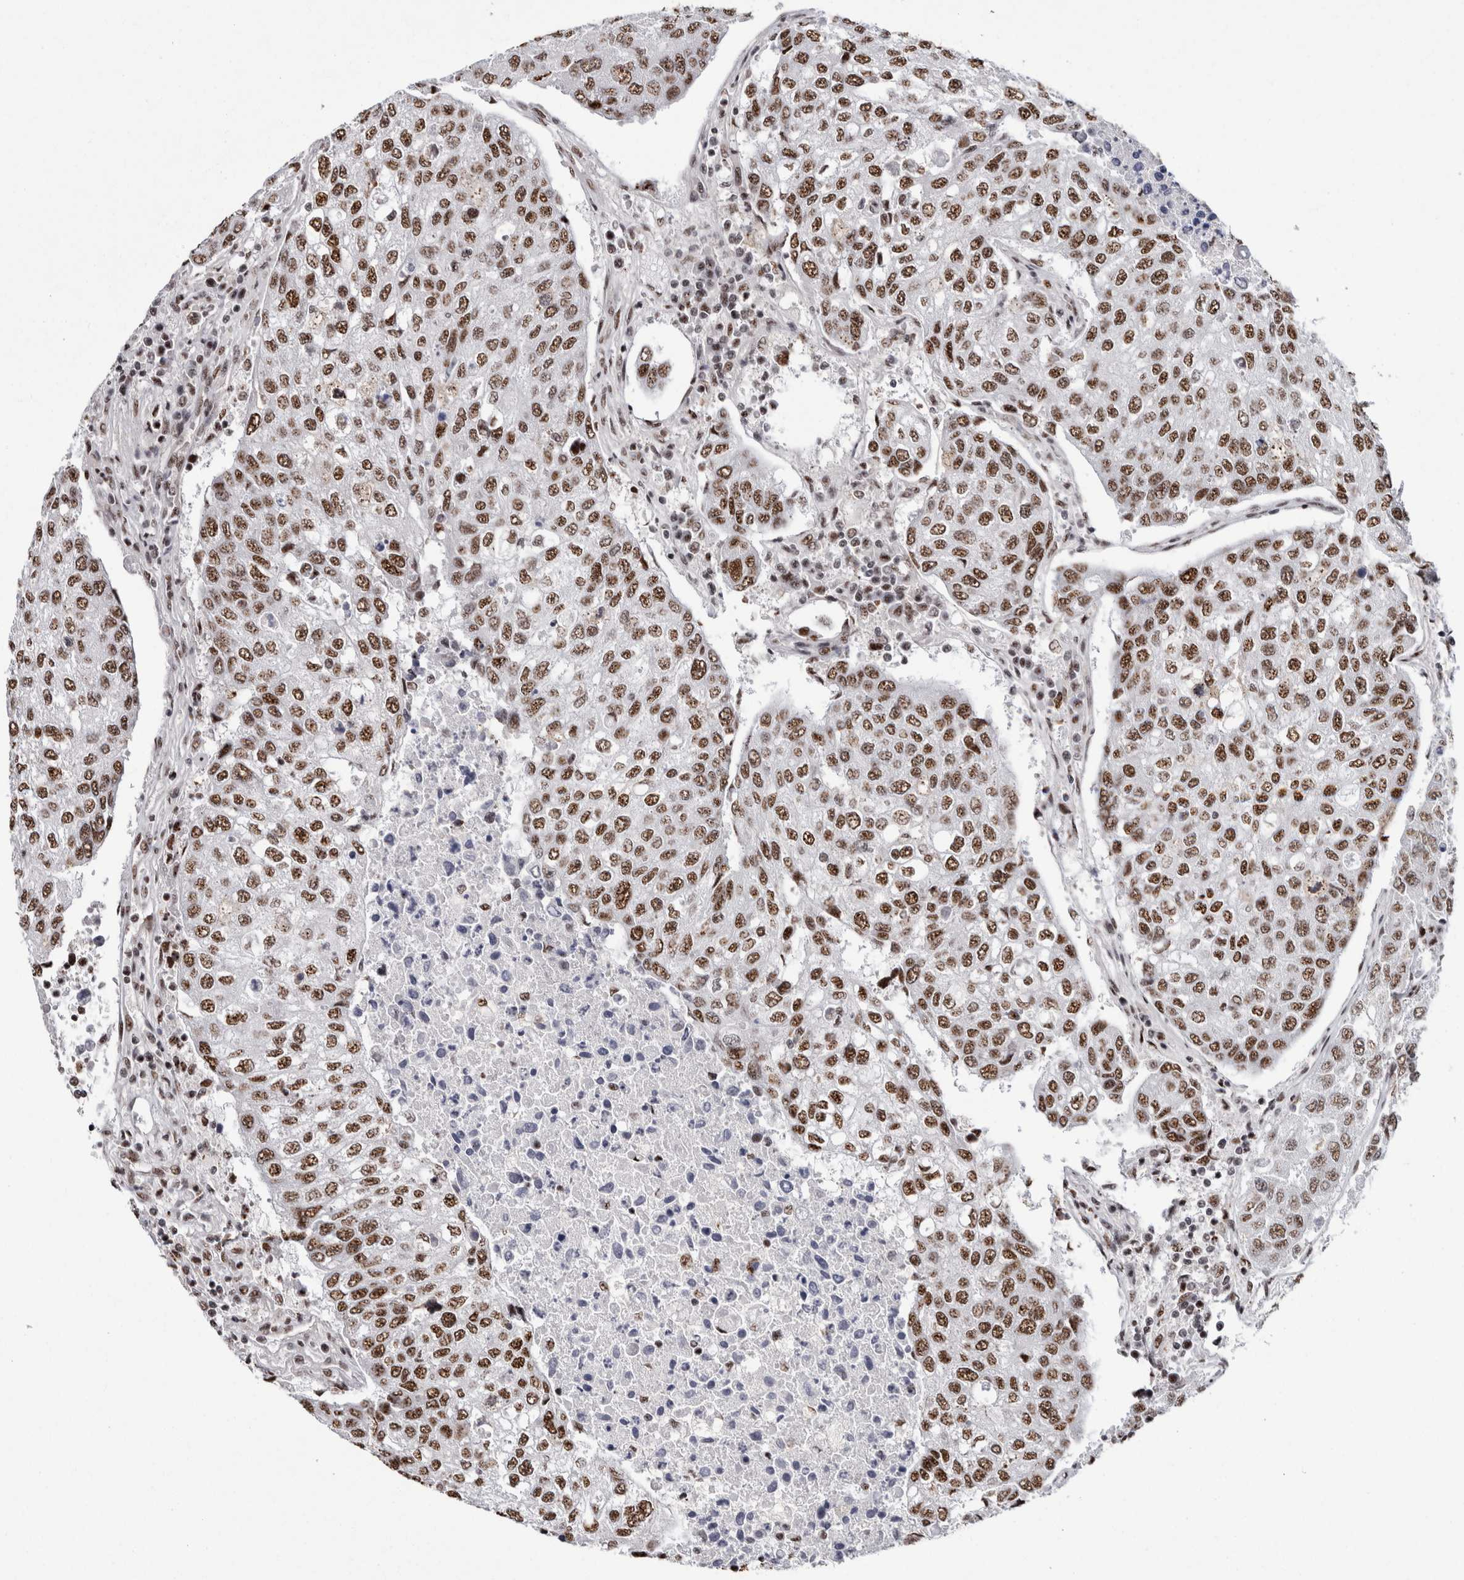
{"staining": {"intensity": "moderate", "quantity": ">75%", "location": "nuclear"}, "tissue": "urothelial cancer", "cell_type": "Tumor cells", "image_type": "cancer", "snomed": [{"axis": "morphology", "description": "Urothelial carcinoma, High grade"}, {"axis": "topography", "description": "Lymph node"}, {"axis": "topography", "description": "Urinary bladder"}], "caption": "High-magnification brightfield microscopy of urothelial cancer stained with DAB (3,3'-diaminobenzidine) (brown) and counterstained with hematoxylin (blue). tumor cells exhibit moderate nuclear positivity is seen in about>75% of cells.", "gene": "MKNK1", "patient": {"sex": "male", "age": 51}}